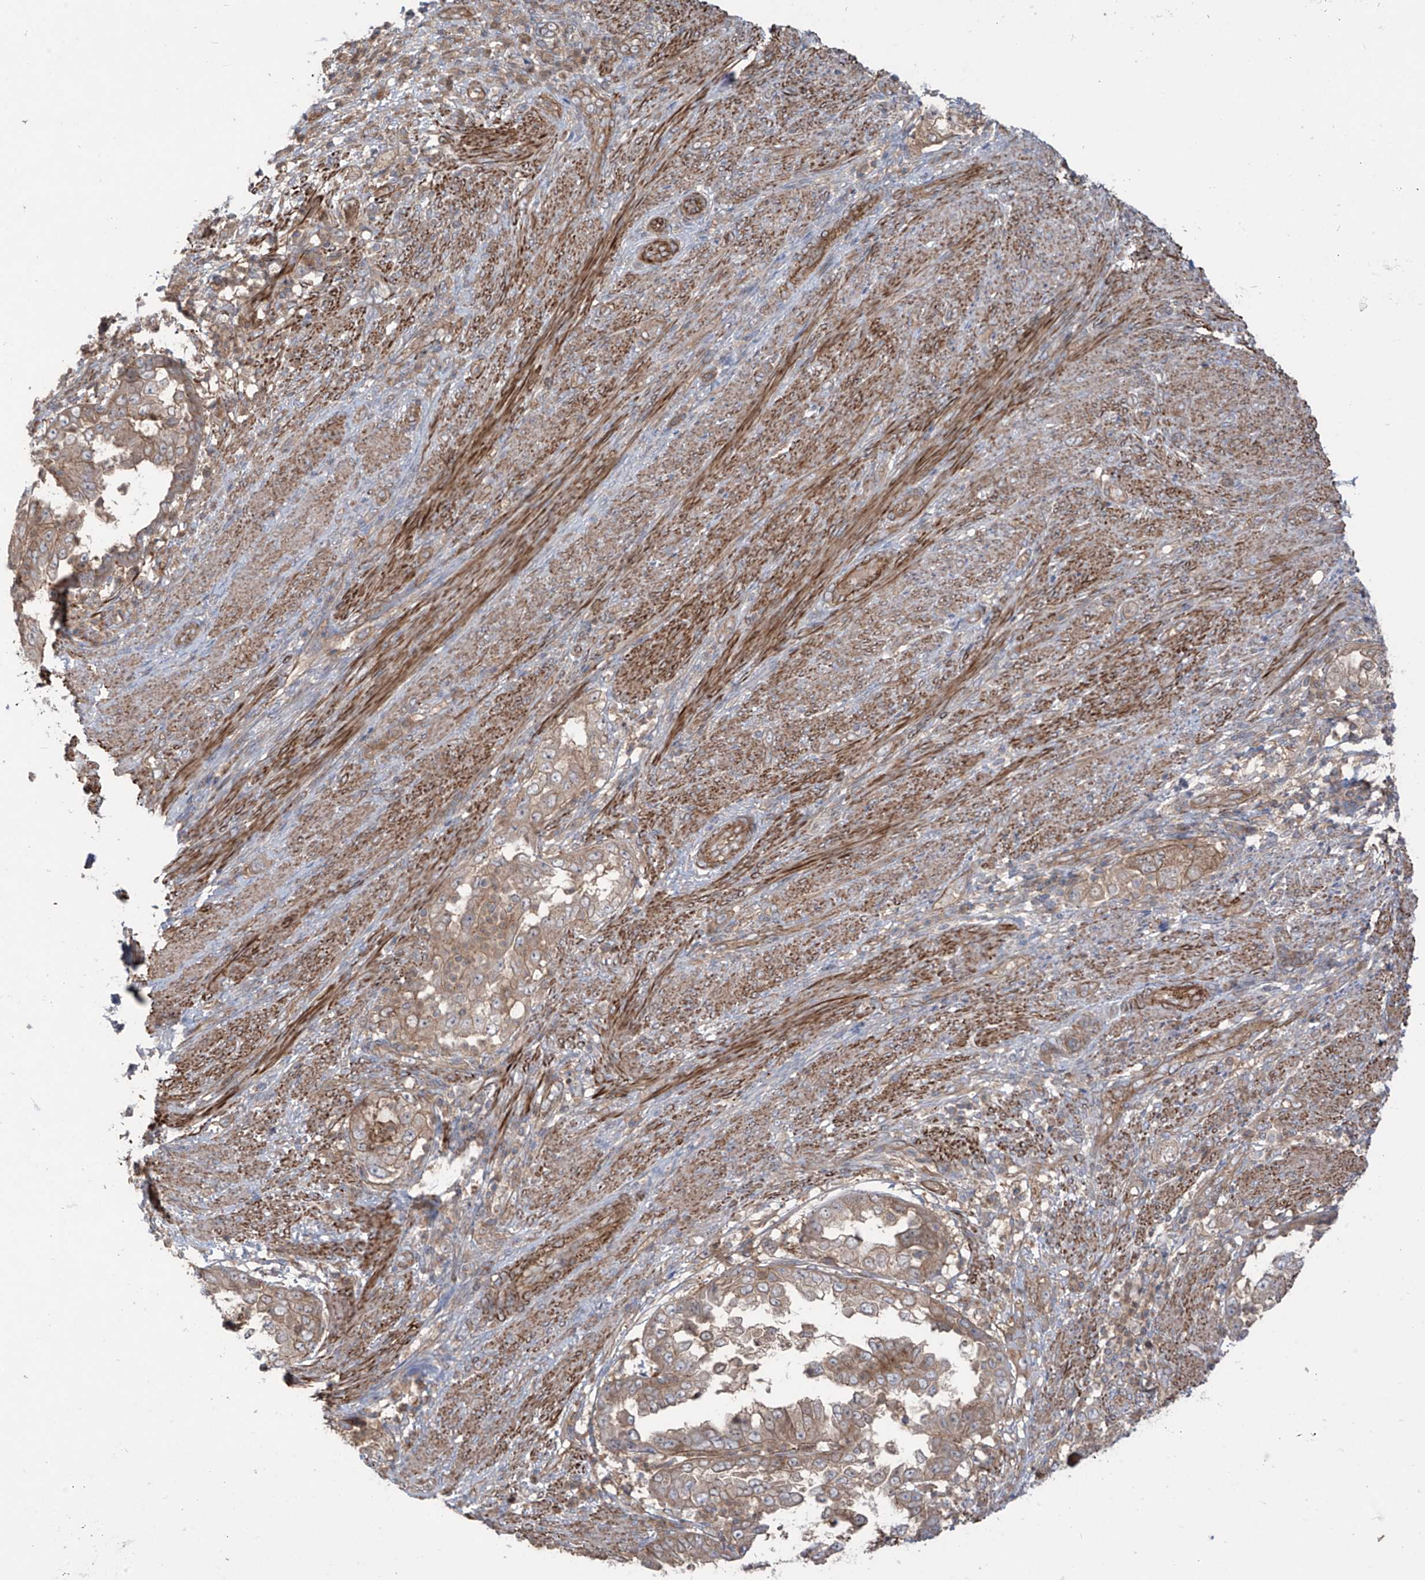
{"staining": {"intensity": "moderate", "quantity": ">75%", "location": "cytoplasmic/membranous"}, "tissue": "endometrial cancer", "cell_type": "Tumor cells", "image_type": "cancer", "snomed": [{"axis": "morphology", "description": "Adenocarcinoma, NOS"}, {"axis": "topography", "description": "Endometrium"}], "caption": "Endometrial adenocarcinoma stained for a protein (brown) exhibits moderate cytoplasmic/membranous positive staining in about >75% of tumor cells.", "gene": "TRMU", "patient": {"sex": "female", "age": 85}}